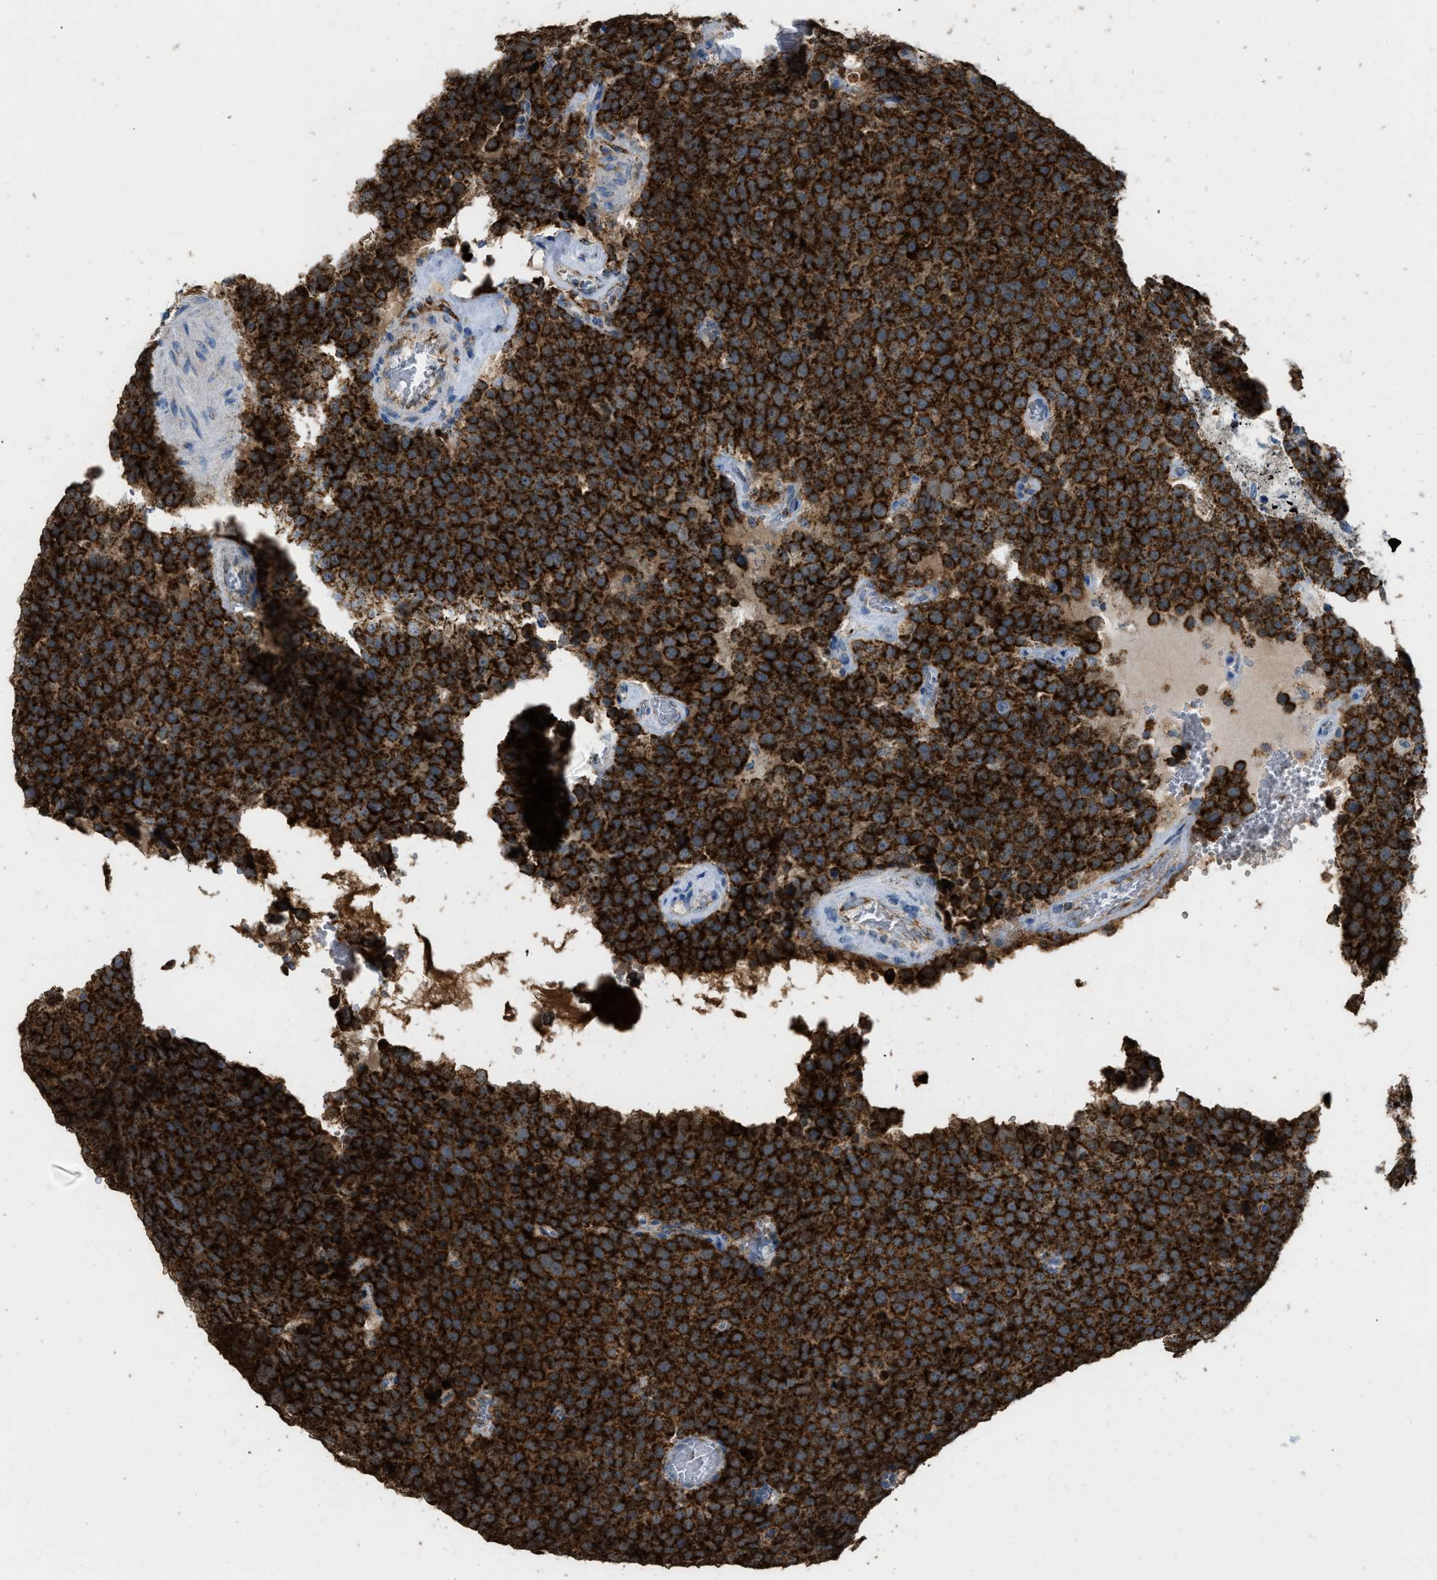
{"staining": {"intensity": "strong", "quantity": ">75%", "location": "cytoplasmic/membranous"}, "tissue": "testis cancer", "cell_type": "Tumor cells", "image_type": "cancer", "snomed": [{"axis": "morphology", "description": "Normal tissue, NOS"}, {"axis": "morphology", "description": "Seminoma, NOS"}, {"axis": "topography", "description": "Testis"}], "caption": "DAB immunohistochemical staining of testis seminoma displays strong cytoplasmic/membranous protein expression in about >75% of tumor cells.", "gene": "ETFB", "patient": {"sex": "male", "age": 71}}